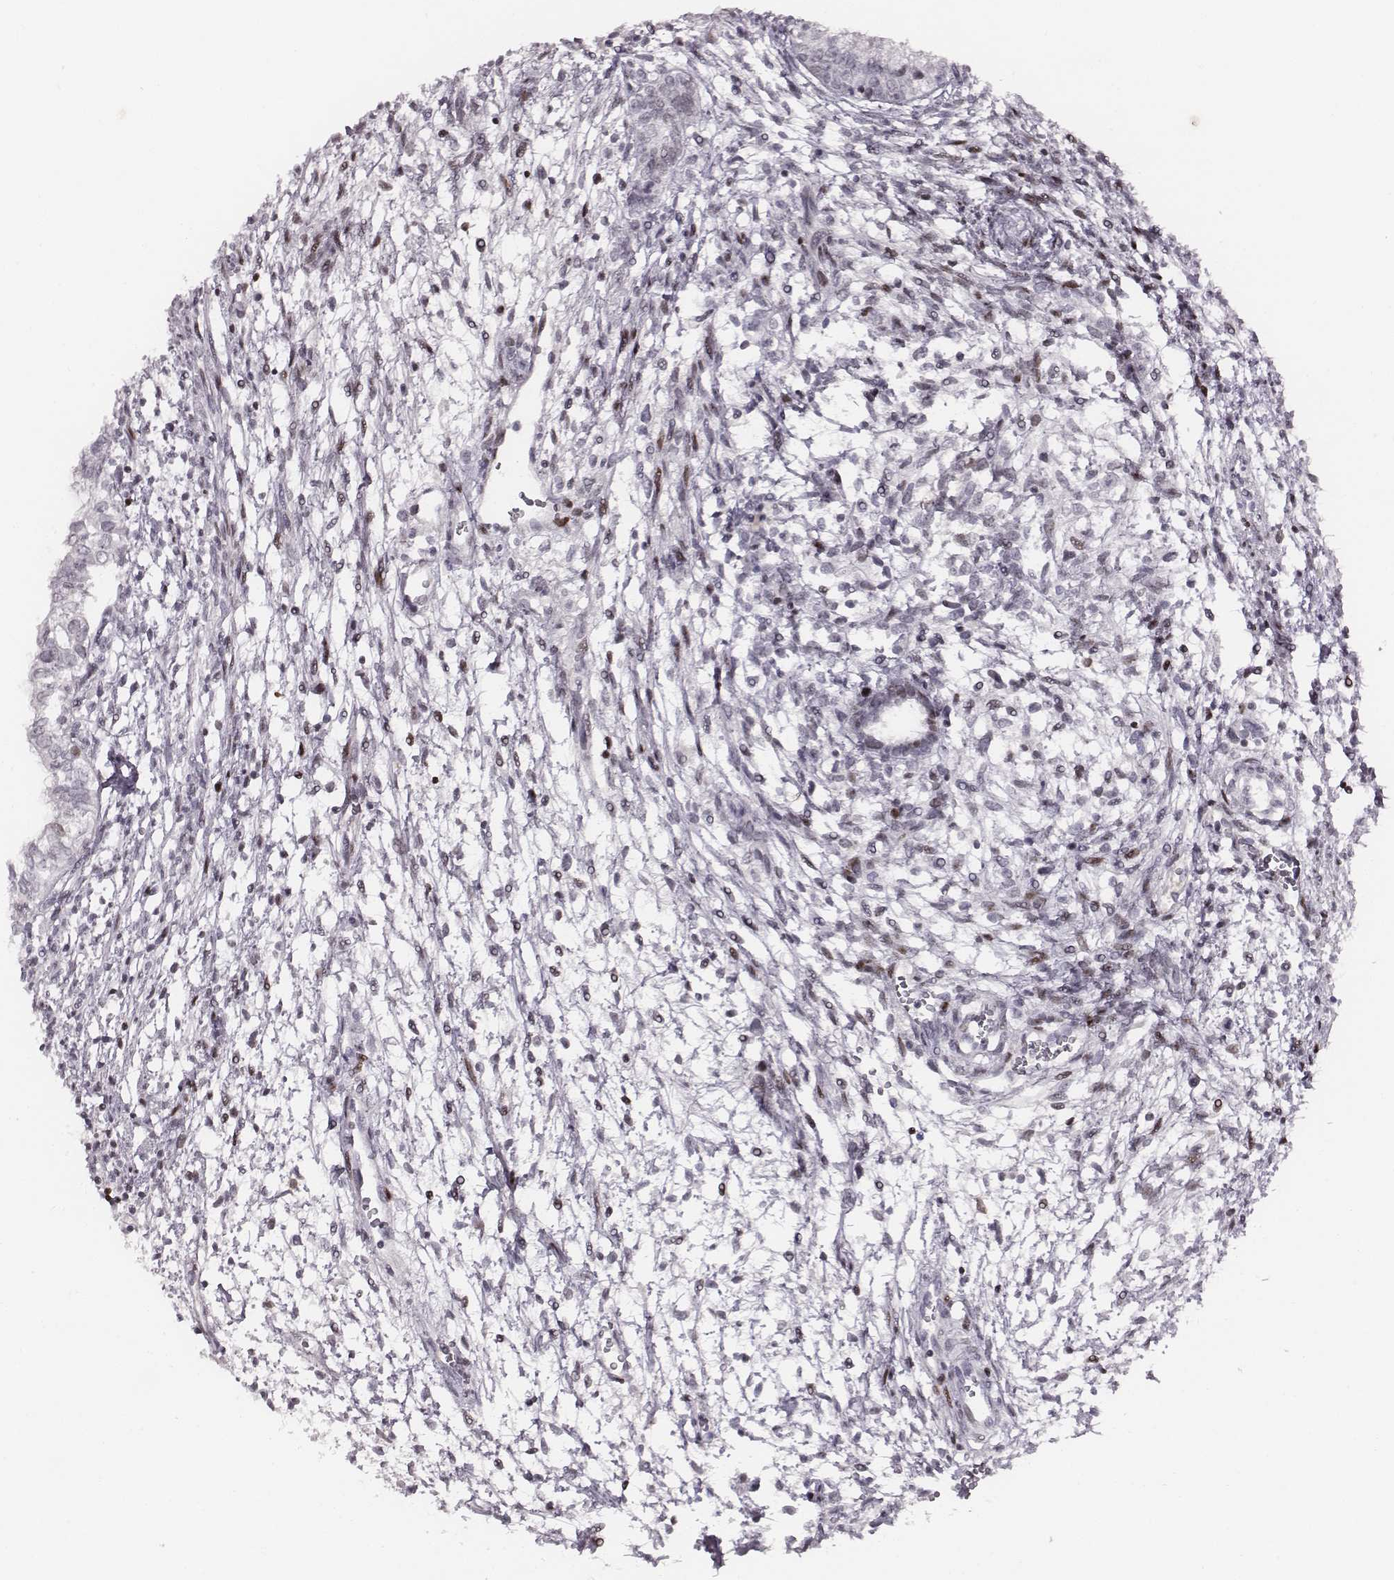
{"staining": {"intensity": "negative", "quantity": "none", "location": "none"}, "tissue": "testis cancer", "cell_type": "Tumor cells", "image_type": "cancer", "snomed": [{"axis": "morphology", "description": "Carcinoma, Embryonal, NOS"}, {"axis": "topography", "description": "Testis"}], "caption": "Immunohistochemical staining of testis embryonal carcinoma reveals no significant expression in tumor cells.", "gene": "NDC1", "patient": {"sex": "male", "age": 37}}